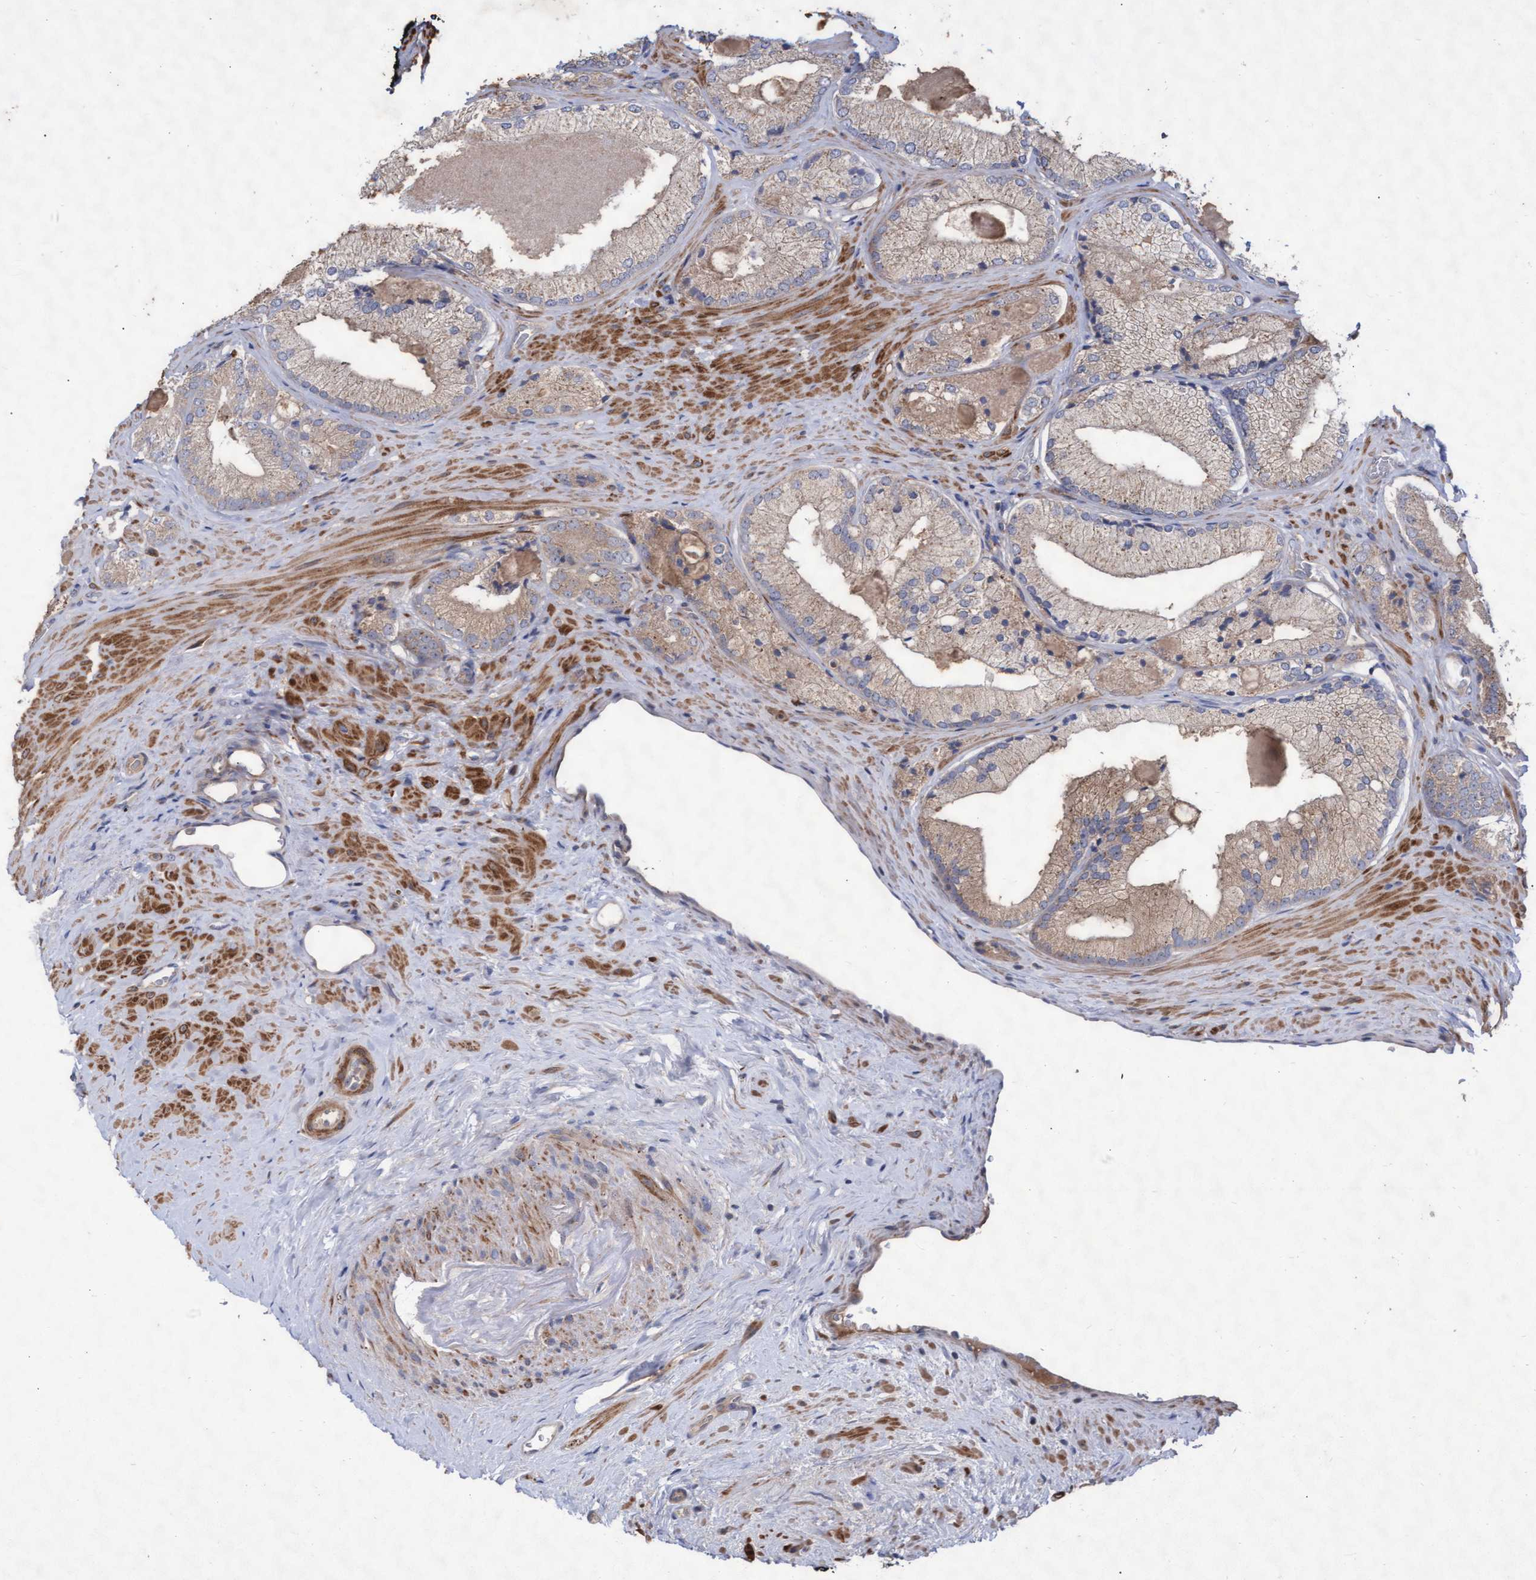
{"staining": {"intensity": "weak", "quantity": ">75%", "location": "cytoplasmic/membranous"}, "tissue": "prostate cancer", "cell_type": "Tumor cells", "image_type": "cancer", "snomed": [{"axis": "morphology", "description": "Adenocarcinoma, Low grade"}, {"axis": "topography", "description": "Prostate"}], "caption": "About >75% of tumor cells in human prostate cancer reveal weak cytoplasmic/membranous protein expression as visualized by brown immunohistochemical staining.", "gene": "ABCF2", "patient": {"sex": "male", "age": 65}}